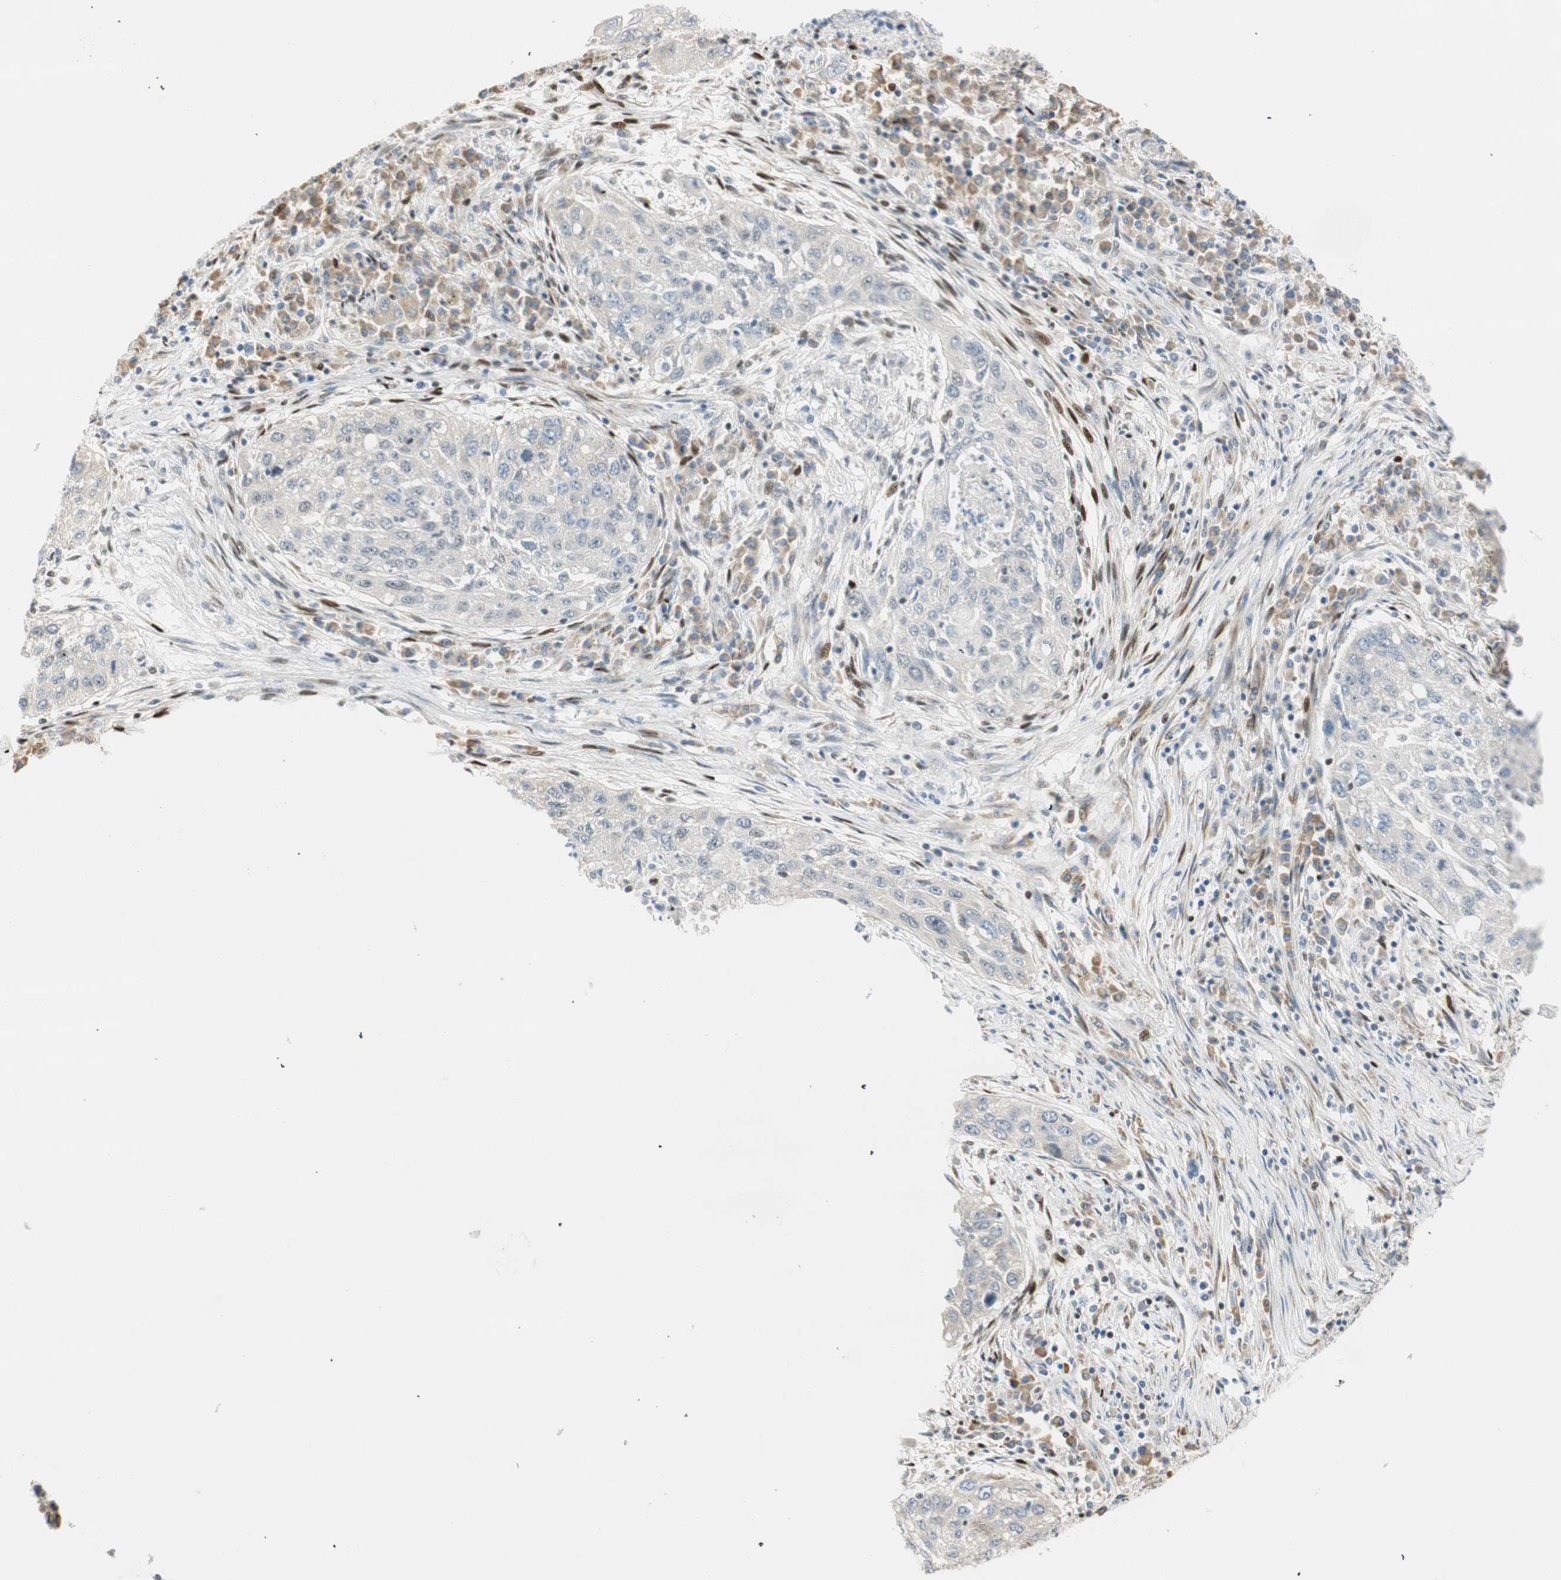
{"staining": {"intensity": "negative", "quantity": "none", "location": "none"}, "tissue": "lung cancer", "cell_type": "Tumor cells", "image_type": "cancer", "snomed": [{"axis": "morphology", "description": "Squamous cell carcinoma, NOS"}, {"axis": "topography", "description": "Lung"}], "caption": "The immunohistochemistry photomicrograph has no significant positivity in tumor cells of squamous cell carcinoma (lung) tissue.", "gene": "MSX2", "patient": {"sex": "female", "age": 63}}